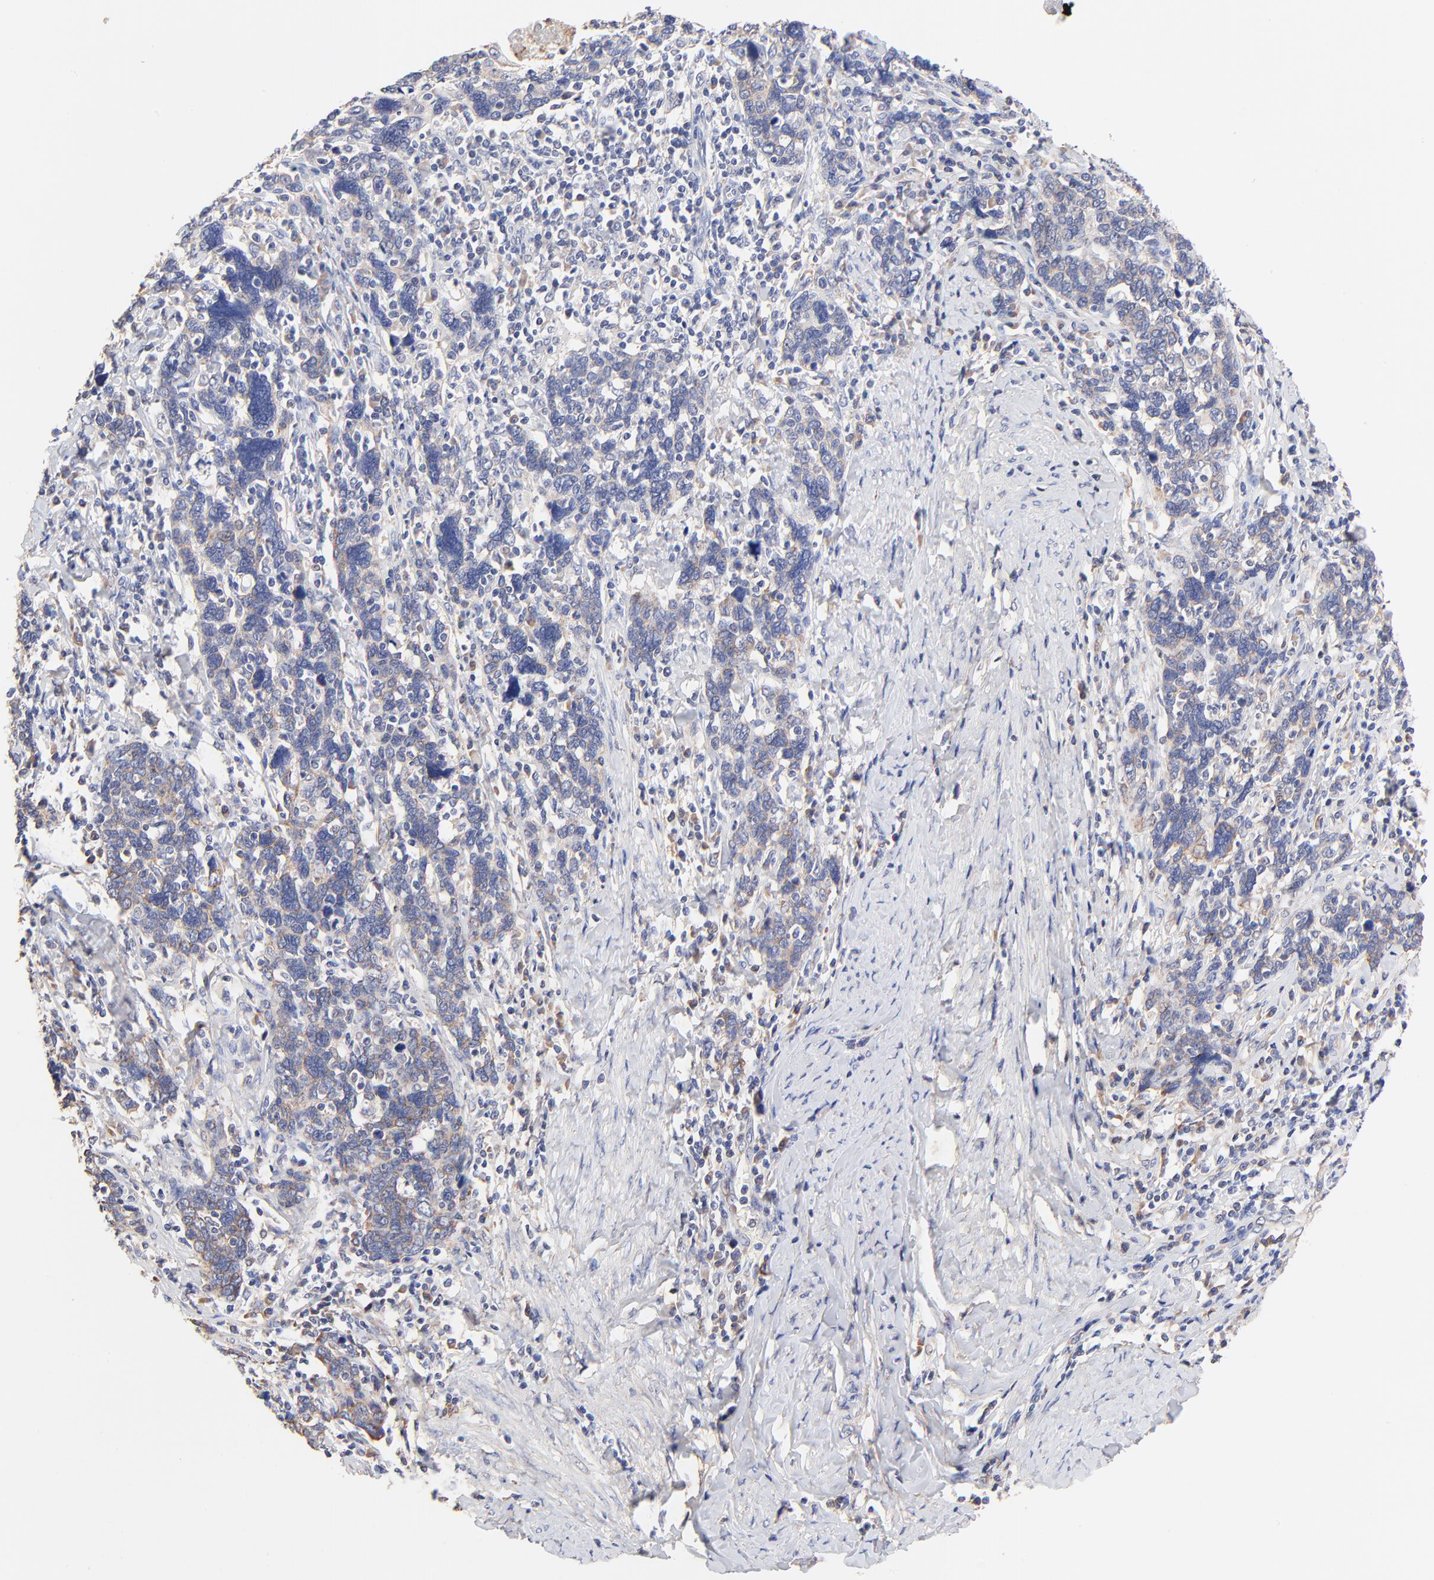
{"staining": {"intensity": "weak", "quantity": "<25%", "location": "cytoplasmic/membranous"}, "tissue": "cervical cancer", "cell_type": "Tumor cells", "image_type": "cancer", "snomed": [{"axis": "morphology", "description": "Squamous cell carcinoma, NOS"}, {"axis": "topography", "description": "Cervix"}], "caption": "Immunohistochemical staining of human cervical cancer shows no significant positivity in tumor cells.", "gene": "PTK7", "patient": {"sex": "female", "age": 41}}